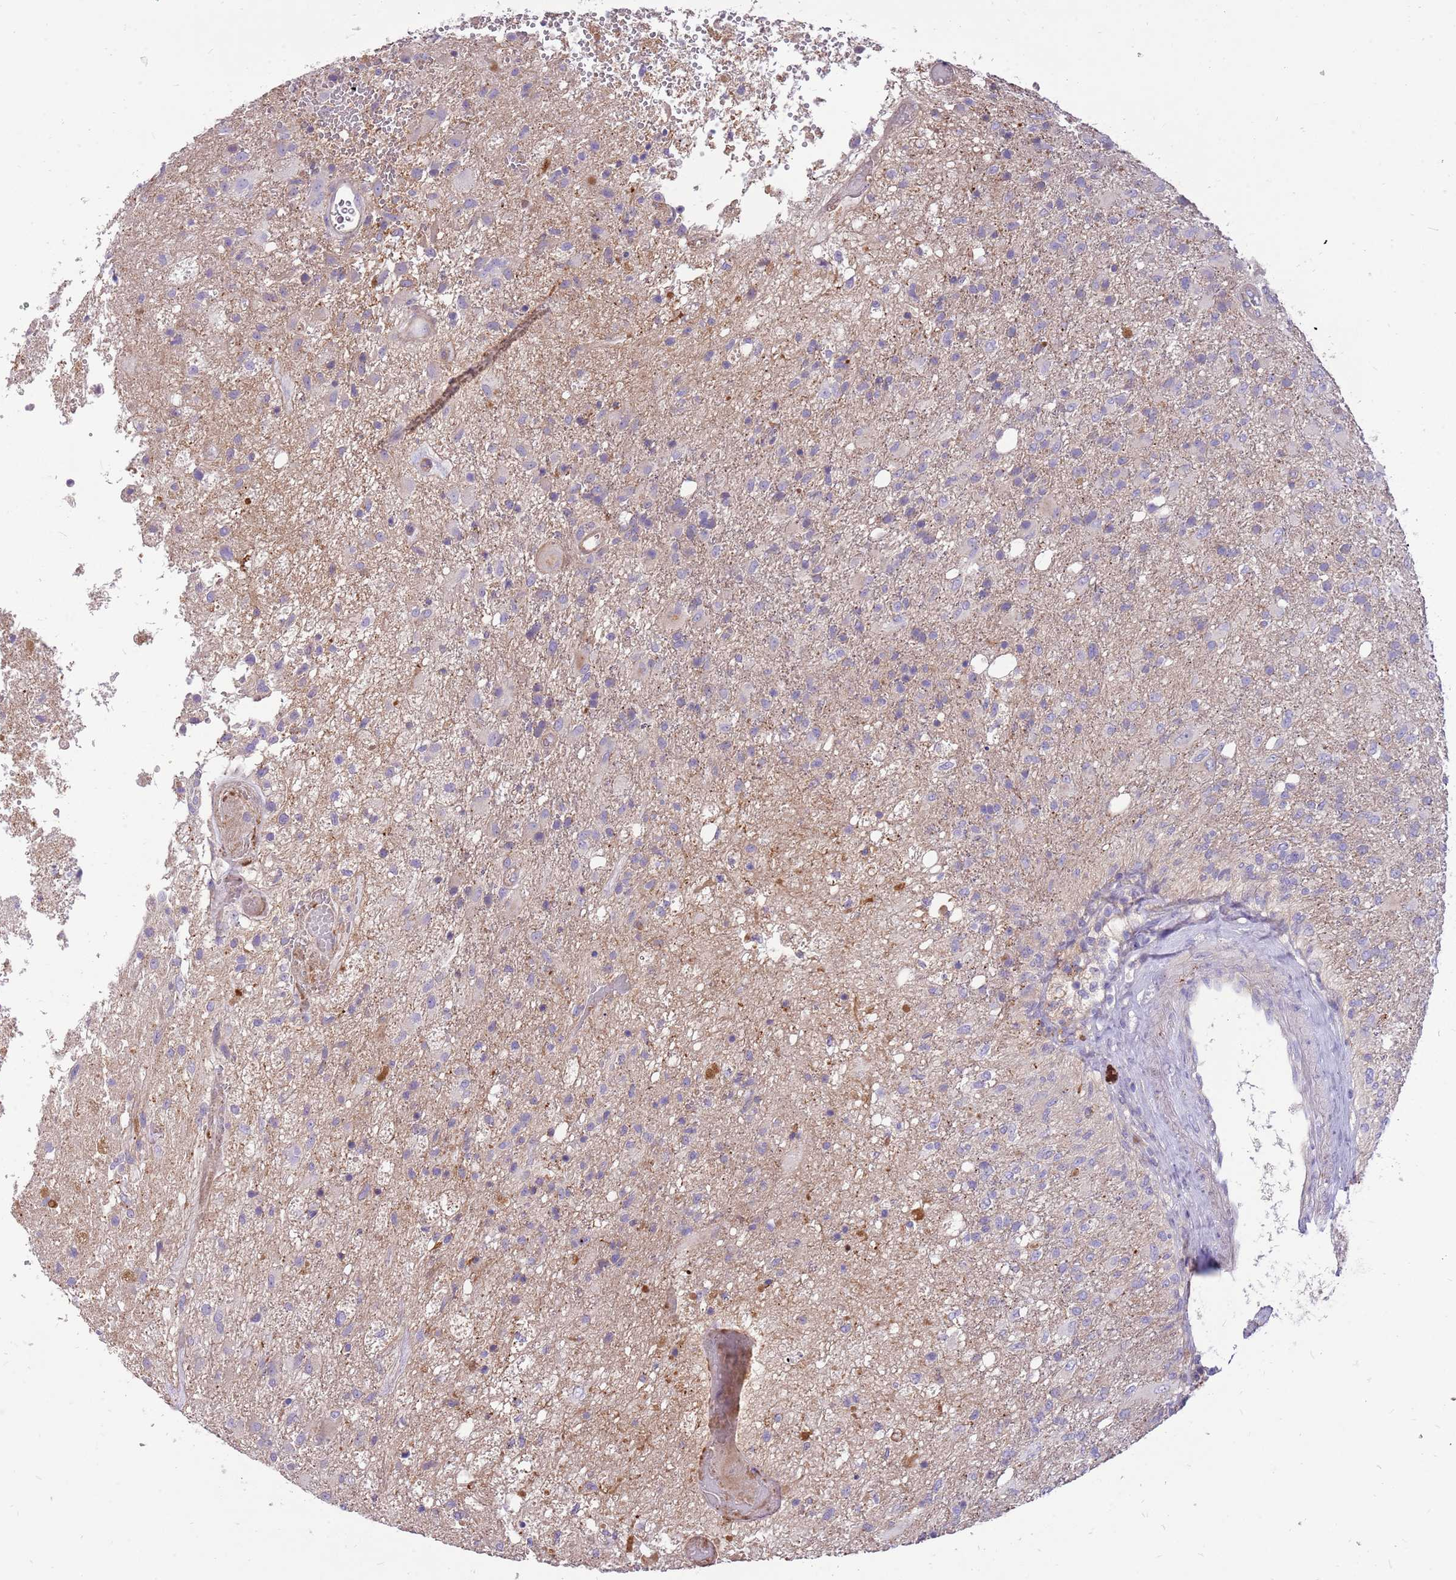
{"staining": {"intensity": "negative", "quantity": "none", "location": "none"}, "tissue": "glioma", "cell_type": "Tumor cells", "image_type": "cancer", "snomed": [{"axis": "morphology", "description": "Glioma, malignant, High grade"}, {"axis": "topography", "description": "Brain"}], "caption": "Glioma was stained to show a protein in brown. There is no significant staining in tumor cells.", "gene": "NTN4", "patient": {"sex": "female", "age": 74}}